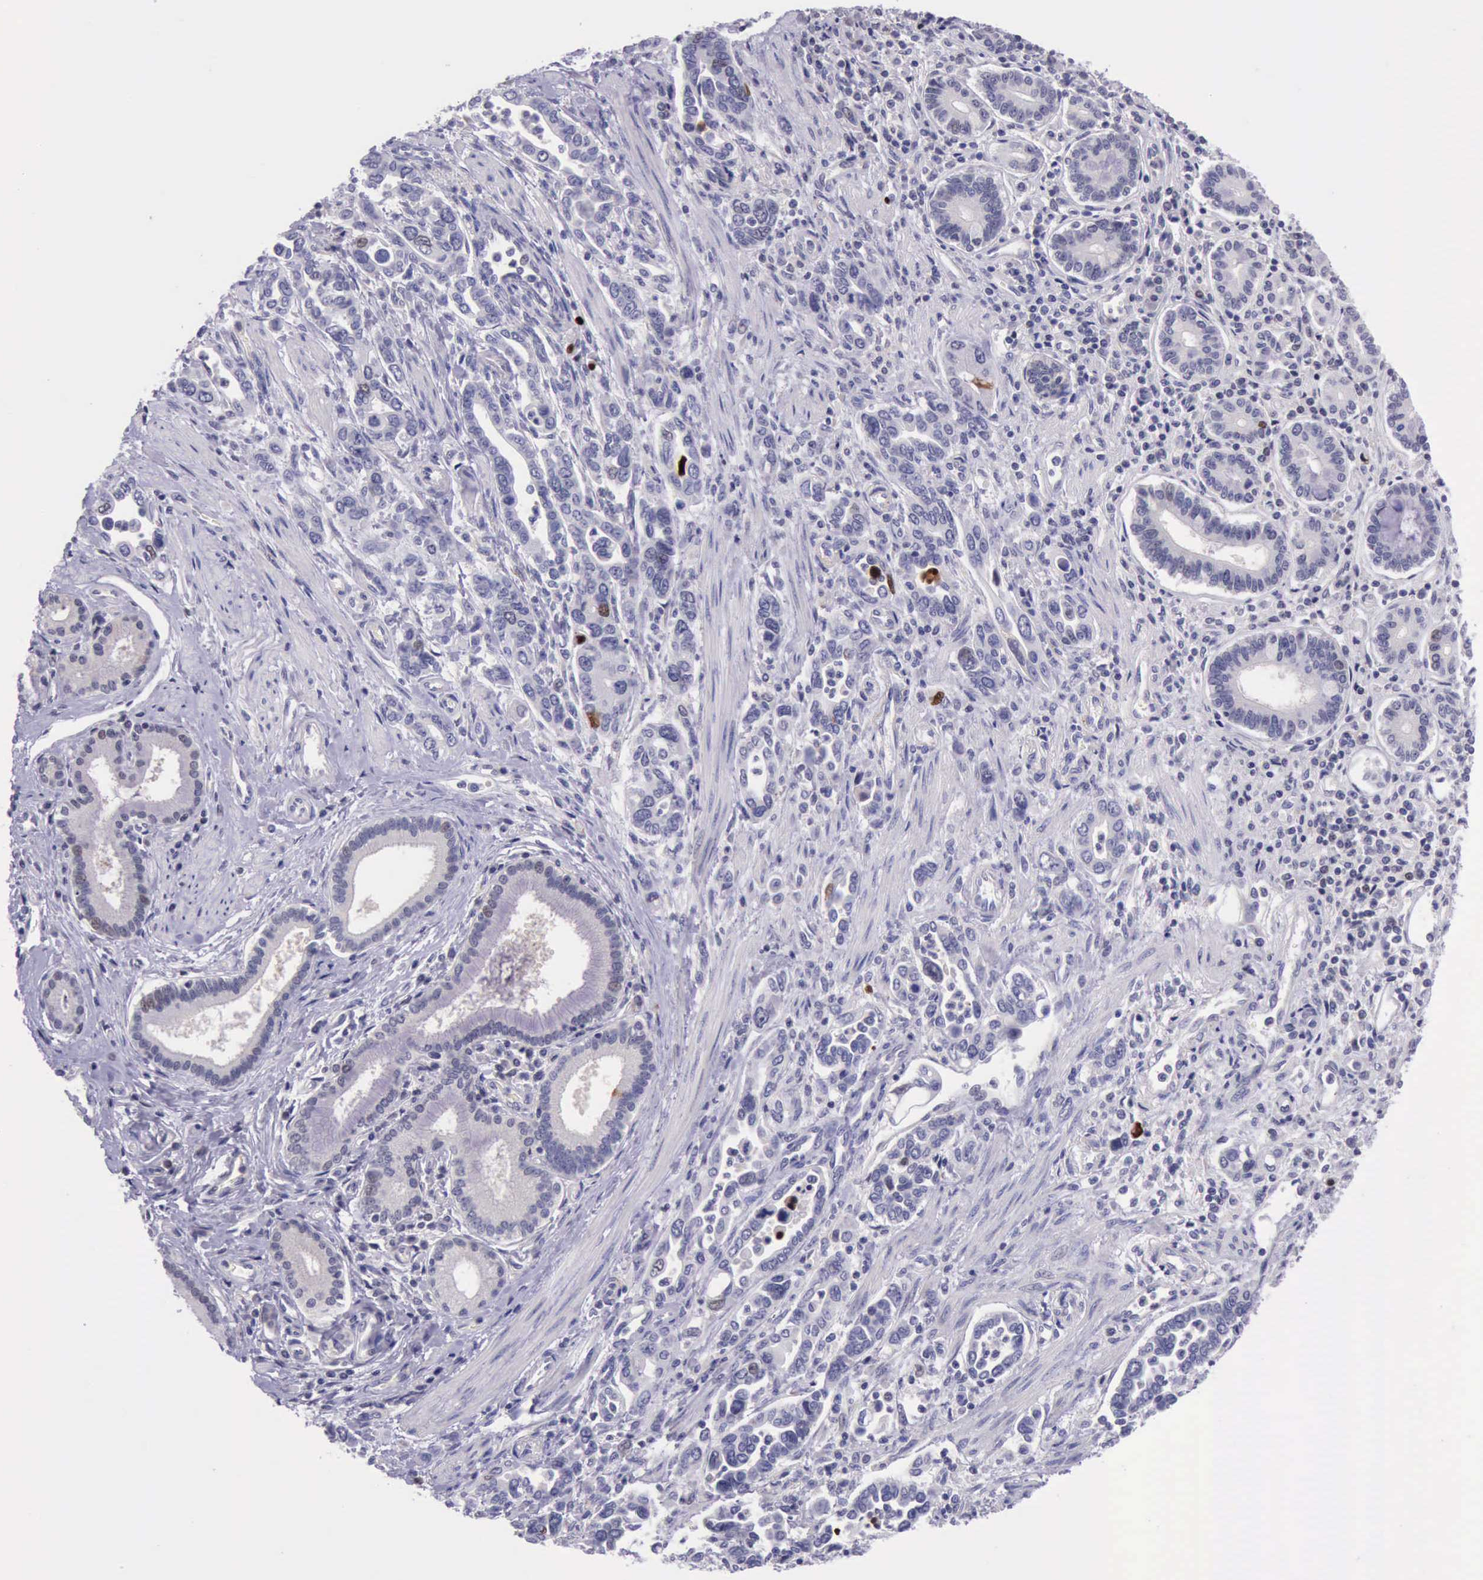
{"staining": {"intensity": "strong", "quantity": "<25%", "location": "nuclear"}, "tissue": "pancreatic cancer", "cell_type": "Tumor cells", "image_type": "cancer", "snomed": [{"axis": "morphology", "description": "Adenocarcinoma, NOS"}, {"axis": "topography", "description": "Pancreas"}], "caption": "Adenocarcinoma (pancreatic) was stained to show a protein in brown. There is medium levels of strong nuclear staining in approximately <25% of tumor cells.", "gene": "PARP1", "patient": {"sex": "female", "age": 57}}